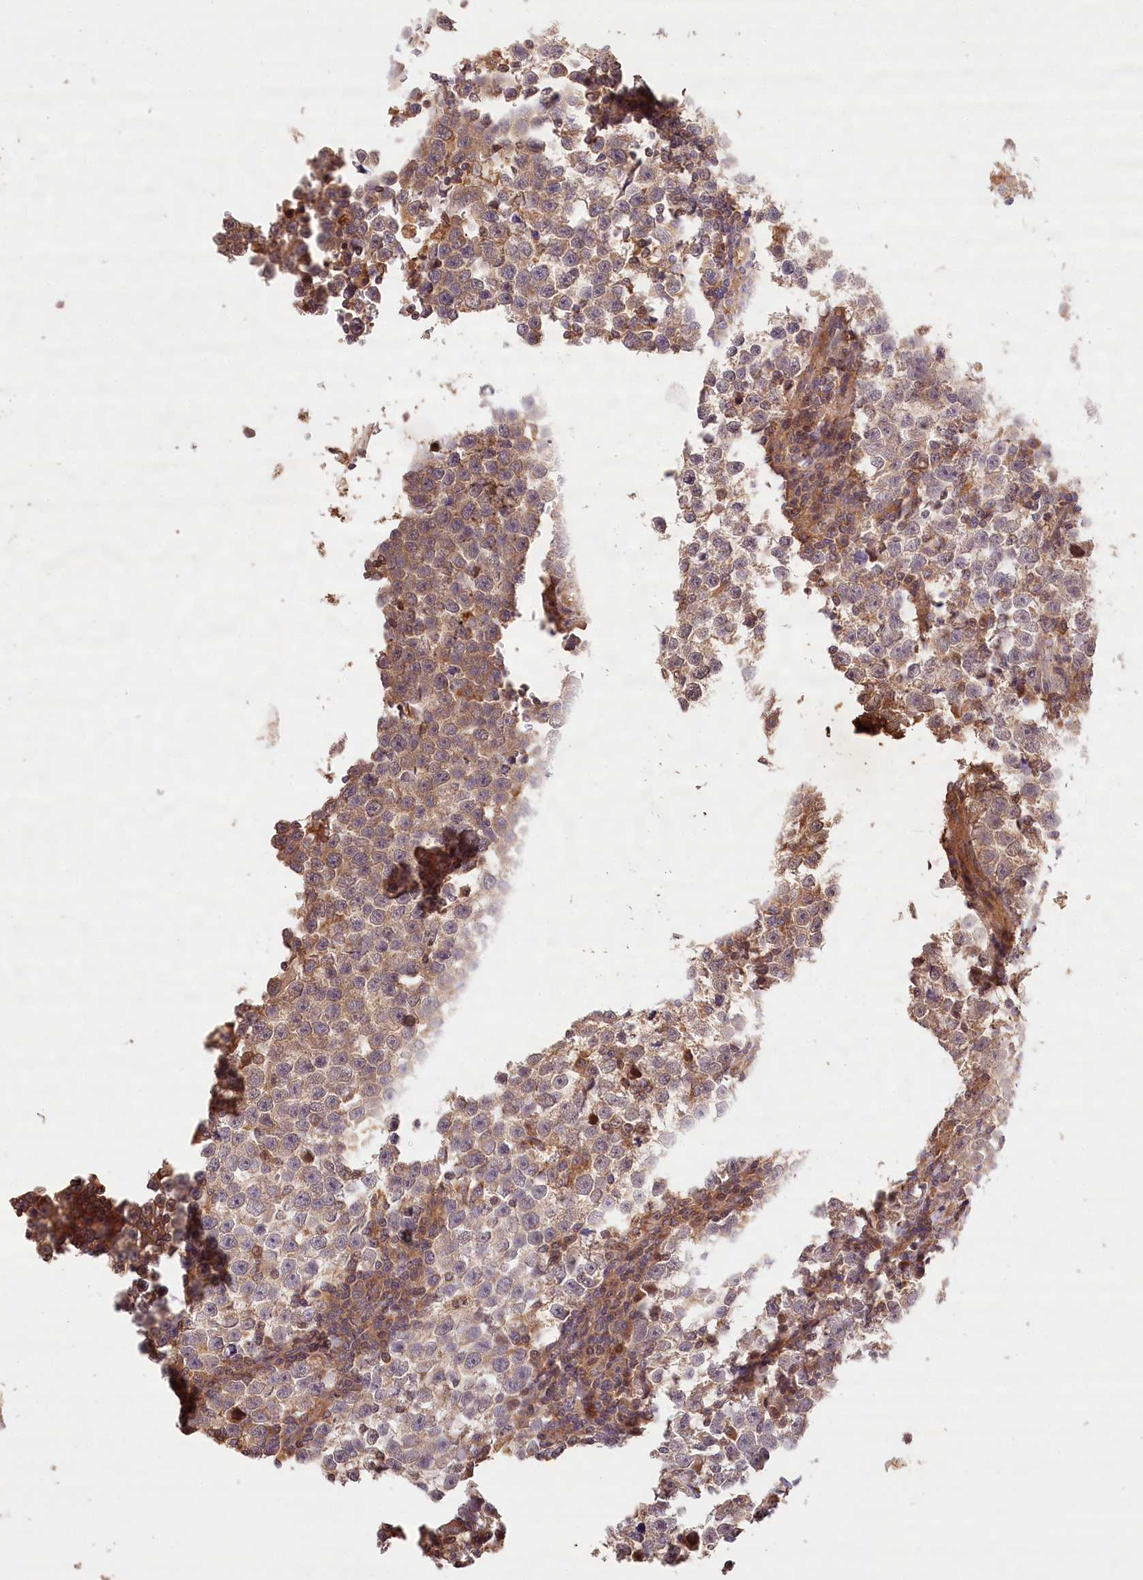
{"staining": {"intensity": "weak", "quantity": ">75%", "location": "cytoplasmic/membranous"}, "tissue": "testis cancer", "cell_type": "Tumor cells", "image_type": "cancer", "snomed": [{"axis": "morphology", "description": "Normal tissue, NOS"}, {"axis": "morphology", "description": "Seminoma, NOS"}, {"axis": "topography", "description": "Testis"}], "caption": "Immunohistochemical staining of testis cancer exhibits low levels of weak cytoplasmic/membranous protein expression in approximately >75% of tumor cells.", "gene": "LSS", "patient": {"sex": "male", "age": 43}}